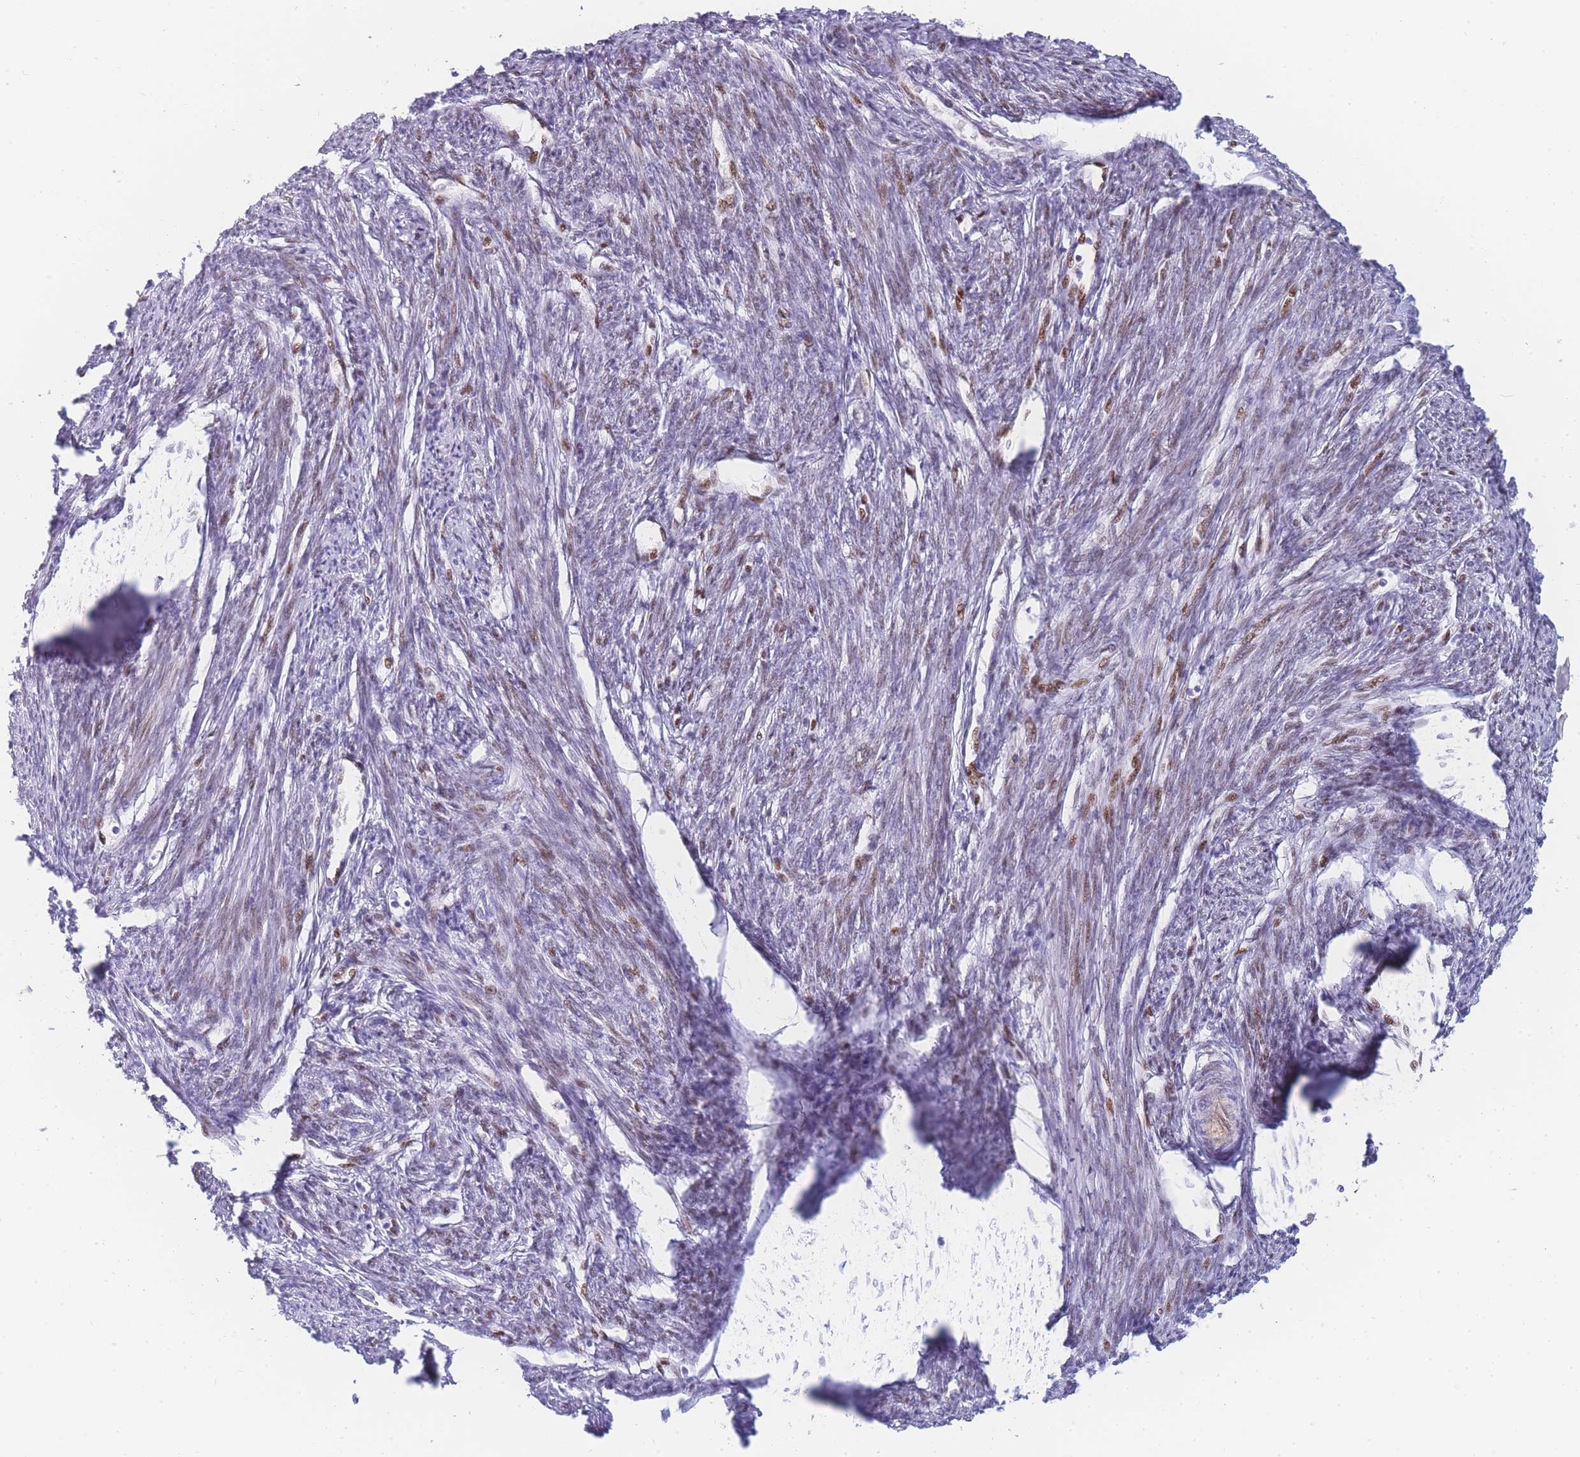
{"staining": {"intensity": "moderate", "quantity": "<25%", "location": "nuclear"}, "tissue": "smooth muscle", "cell_type": "Smooth muscle cells", "image_type": "normal", "snomed": [{"axis": "morphology", "description": "Normal tissue, NOS"}, {"axis": "topography", "description": "Smooth muscle"}, {"axis": "topography", "description": "Uterus"}], "caption": "This is a micrograph of immunohistochemistry (IHC) staining of normal smooth muscle, which shows moderate positivity in the nuclear of smooth muscle cells.", "gene": "PSMB5", "patient": {"sex": "female", "age": 59}}